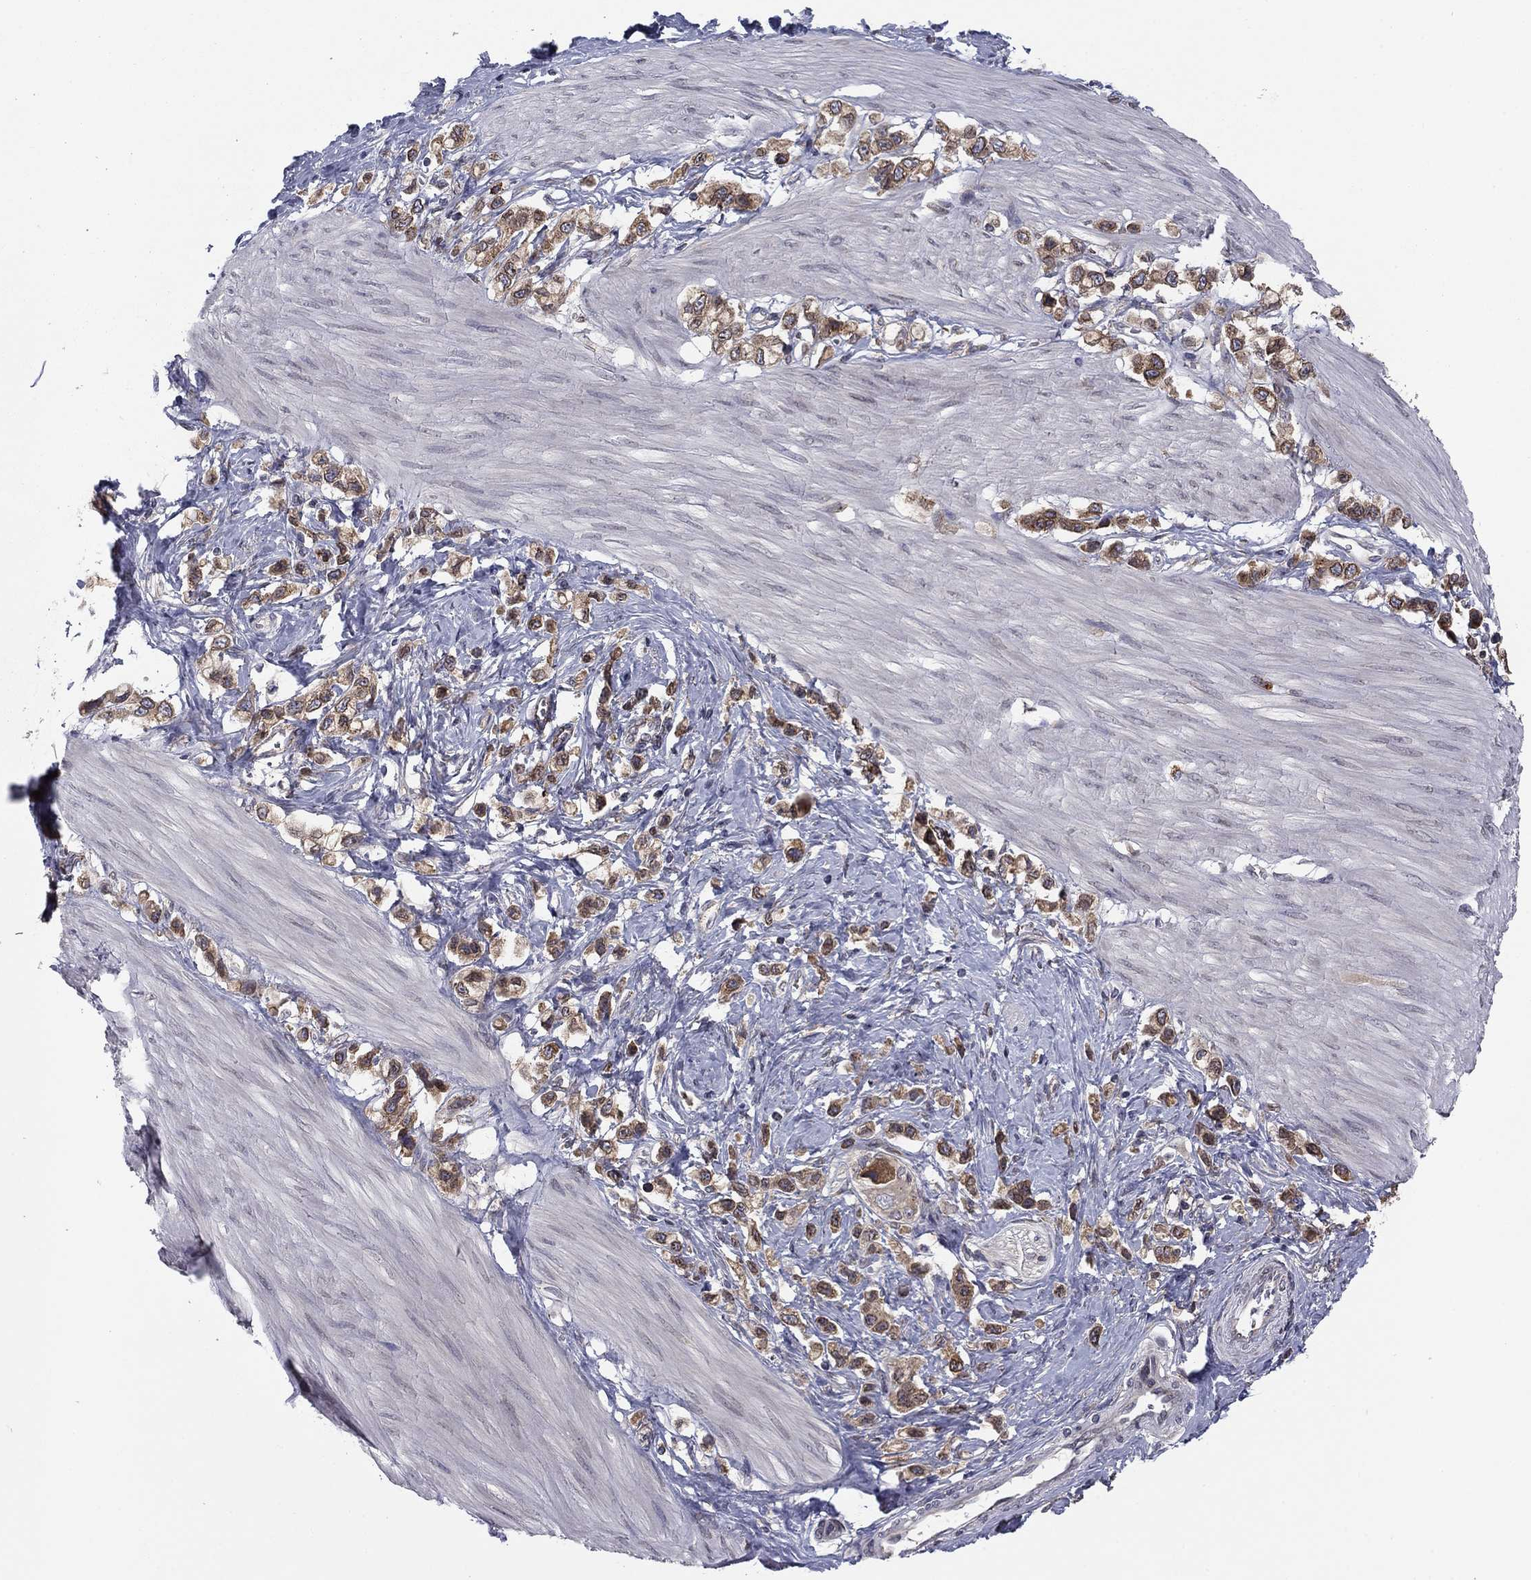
{"staining": {"intensity": "moderate", "quantity": ">75%", "location": "cytoplasmic/membranous"}, "tissue": "stomach cancer", "cell_type": "Tumor cells", "image_type": "cancer", "snomed": [{"axis": "morphology", "description": "Normal tissue, NOS"}, {"axis": "morphology", "description": "Adenocarcinoma, NOS"}, {"axis": "morphology", "description": "Adenocarcinoma, High grade"}, {"axis": "topography", "description": "Stomach, upper"}, {"axis": "topography", "description": "Stomach"}], "caption": "Immunohistochemical staining of adenocarcinoma (stomach) exhibits medium levels of moderate cytoplasmic/membranous positivity in about >75% of tumor cells.", "gene": "YIF1A", "patient": {"sex": "female", "age": 65}}